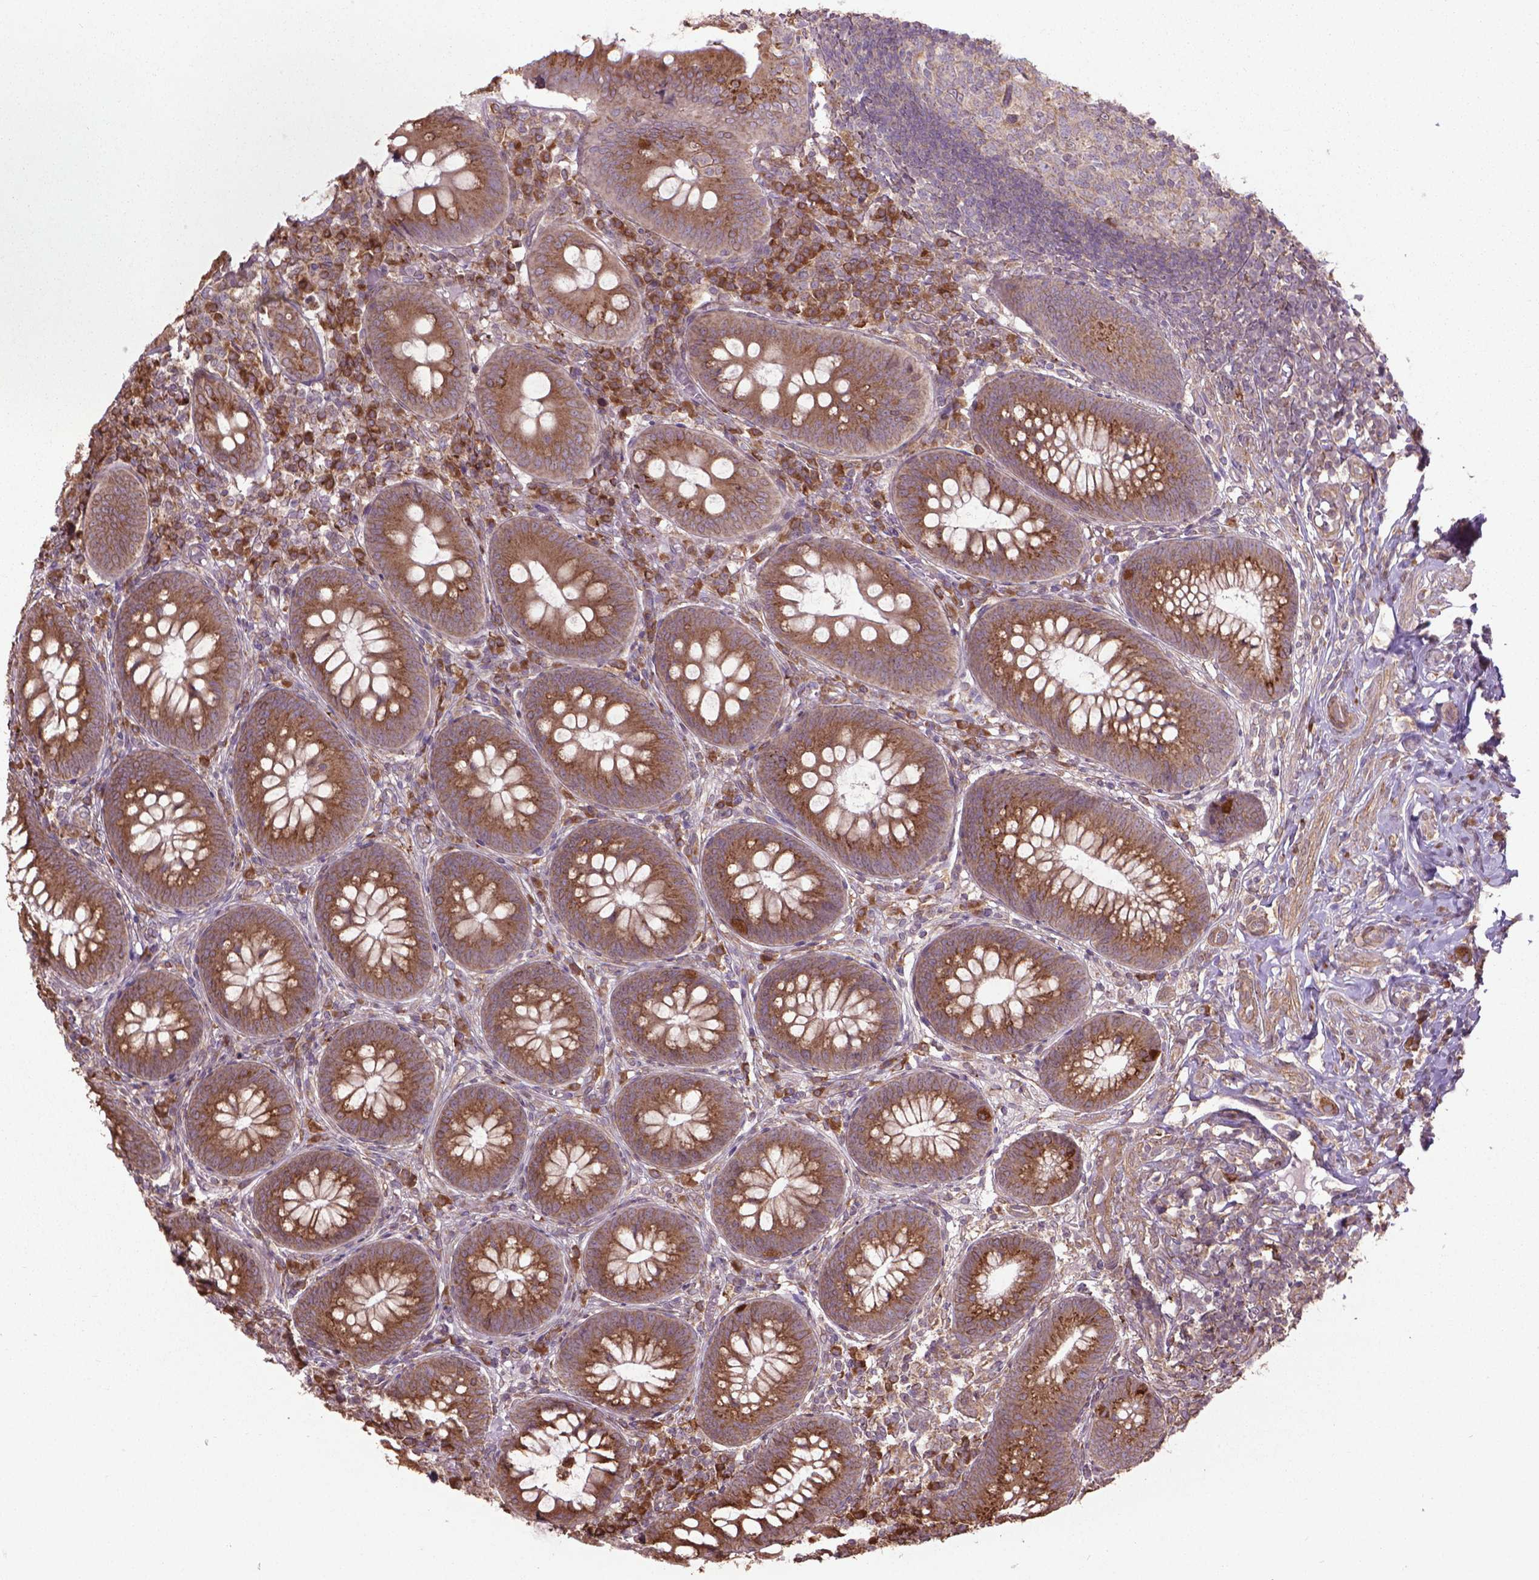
{"staining": {"intensity": "moderate", "quantity": ">75%", "location": "cytoplasmic/membranous"}, "tissue": "appendix", "cell_type": "Glandular cells", "image_type": "normal", "snomed": [{"axis": "morphology", "description": "Normal tissue, NOS"}, {"axis": "morphology", "description": "Inflammation, NOS"}, {"axis": "topography", "description": "Appendix"}], "caption": "The micrograph shows staining of normal appendix, revealing moderate cytoplasmic/membranous protein staining (brown color) within glandular cells. The staining is performed using DAB (3,3'-diaminobenzidine) brown chromogen to label protein expression. The nuclei are counter-stained blue using hematoxylin.", "gene": "GAS1", "patient": {"sex": "male", "age": 16}}